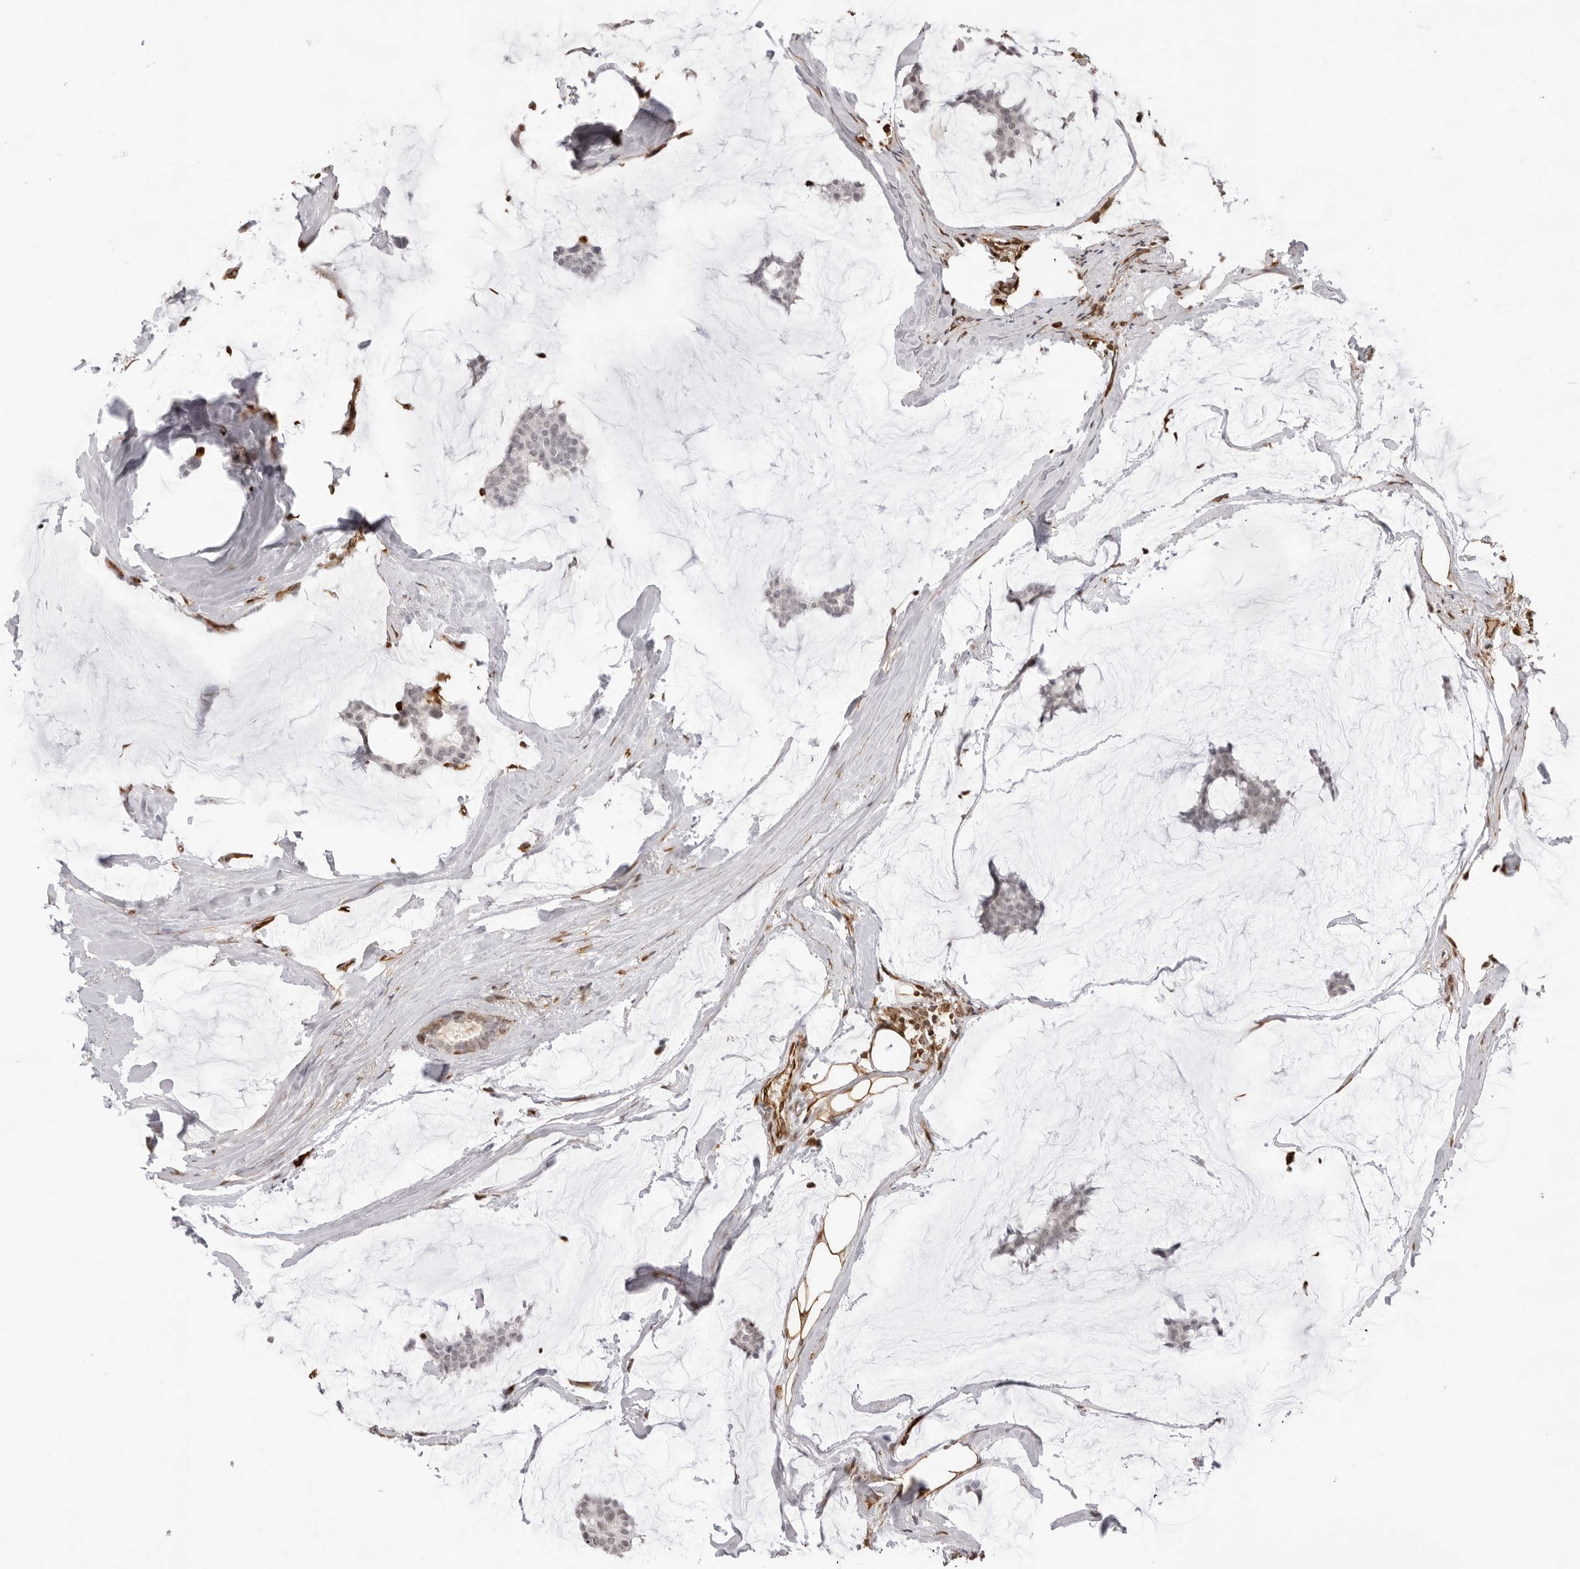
{"staining": {"intensity": "negative", "quantity": "none", "location": "none"}, "tissue": "breast cancer", "cell_type": "Tumor cells", "image_type": "cancer", "snomed": [{"axis": "morphology", "description": "Duct carcinoma"}, {"axis": "topography", "description": "Breast"}], "caption": "This is an IHC histopathology image of breast intraductal carcinoma. There is no positivity in tumor cells.", "gene": "DYNLT5", "patient": {"sex": "female", "age": 93}}